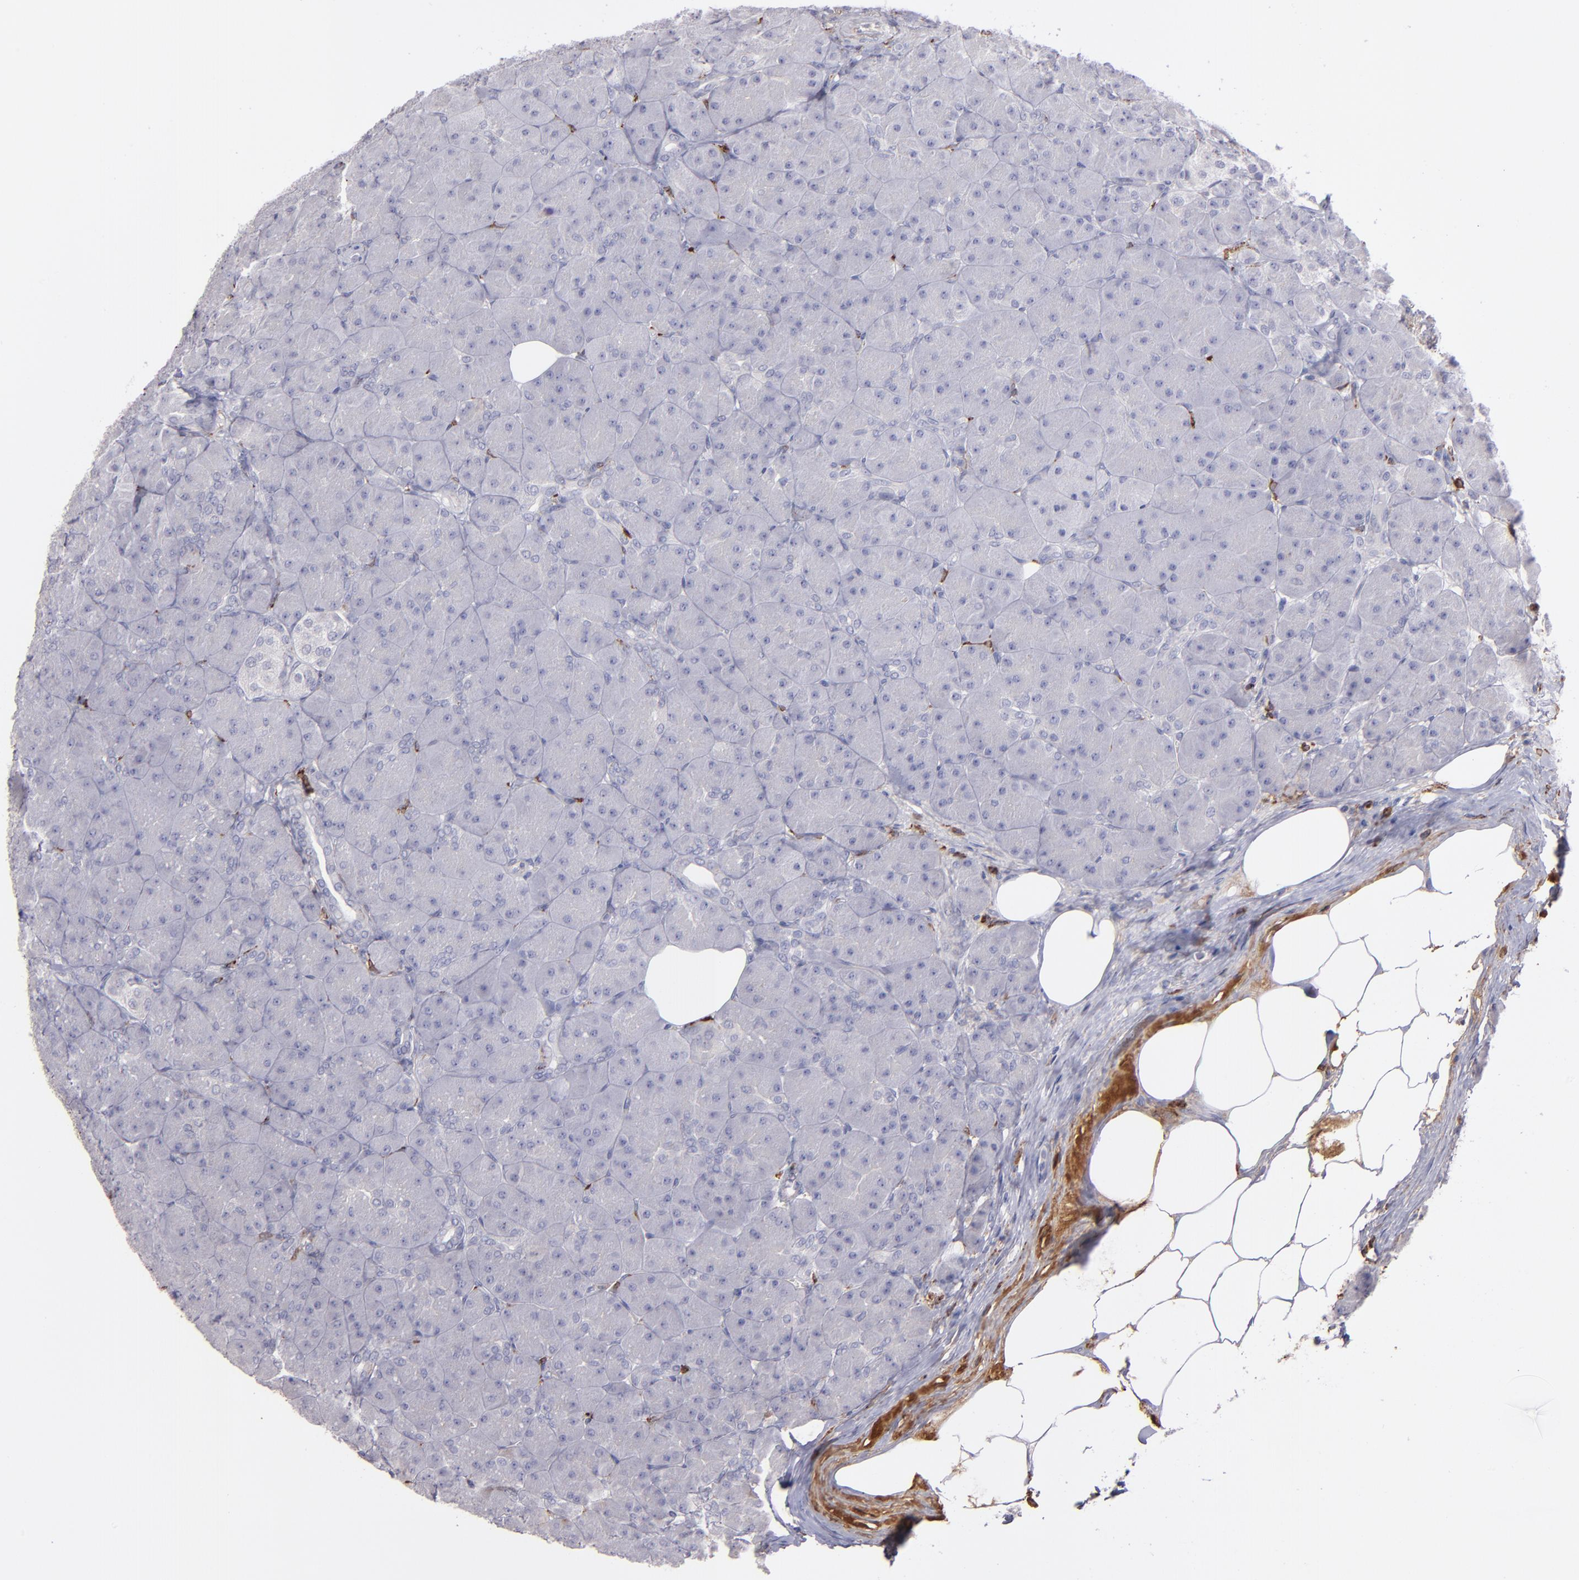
{"staining": {"intensity": "negative", "quantity": "none", "location": "none"}, "tissue": "pancreas", "cell_type": "Exocrine glandular cells", "image_type": "normal", "snomed": [{"axis": "morphology", "description": "Normal tissue, NOS"}, {"axis": "topography", "description": "Pancreas"}], "caption": "Histopathology image shows no protein staining in exocrine glandular cells of benign pancreas.", "gene": "C1QA", "patient": {"sex": "male", "age": 66}}